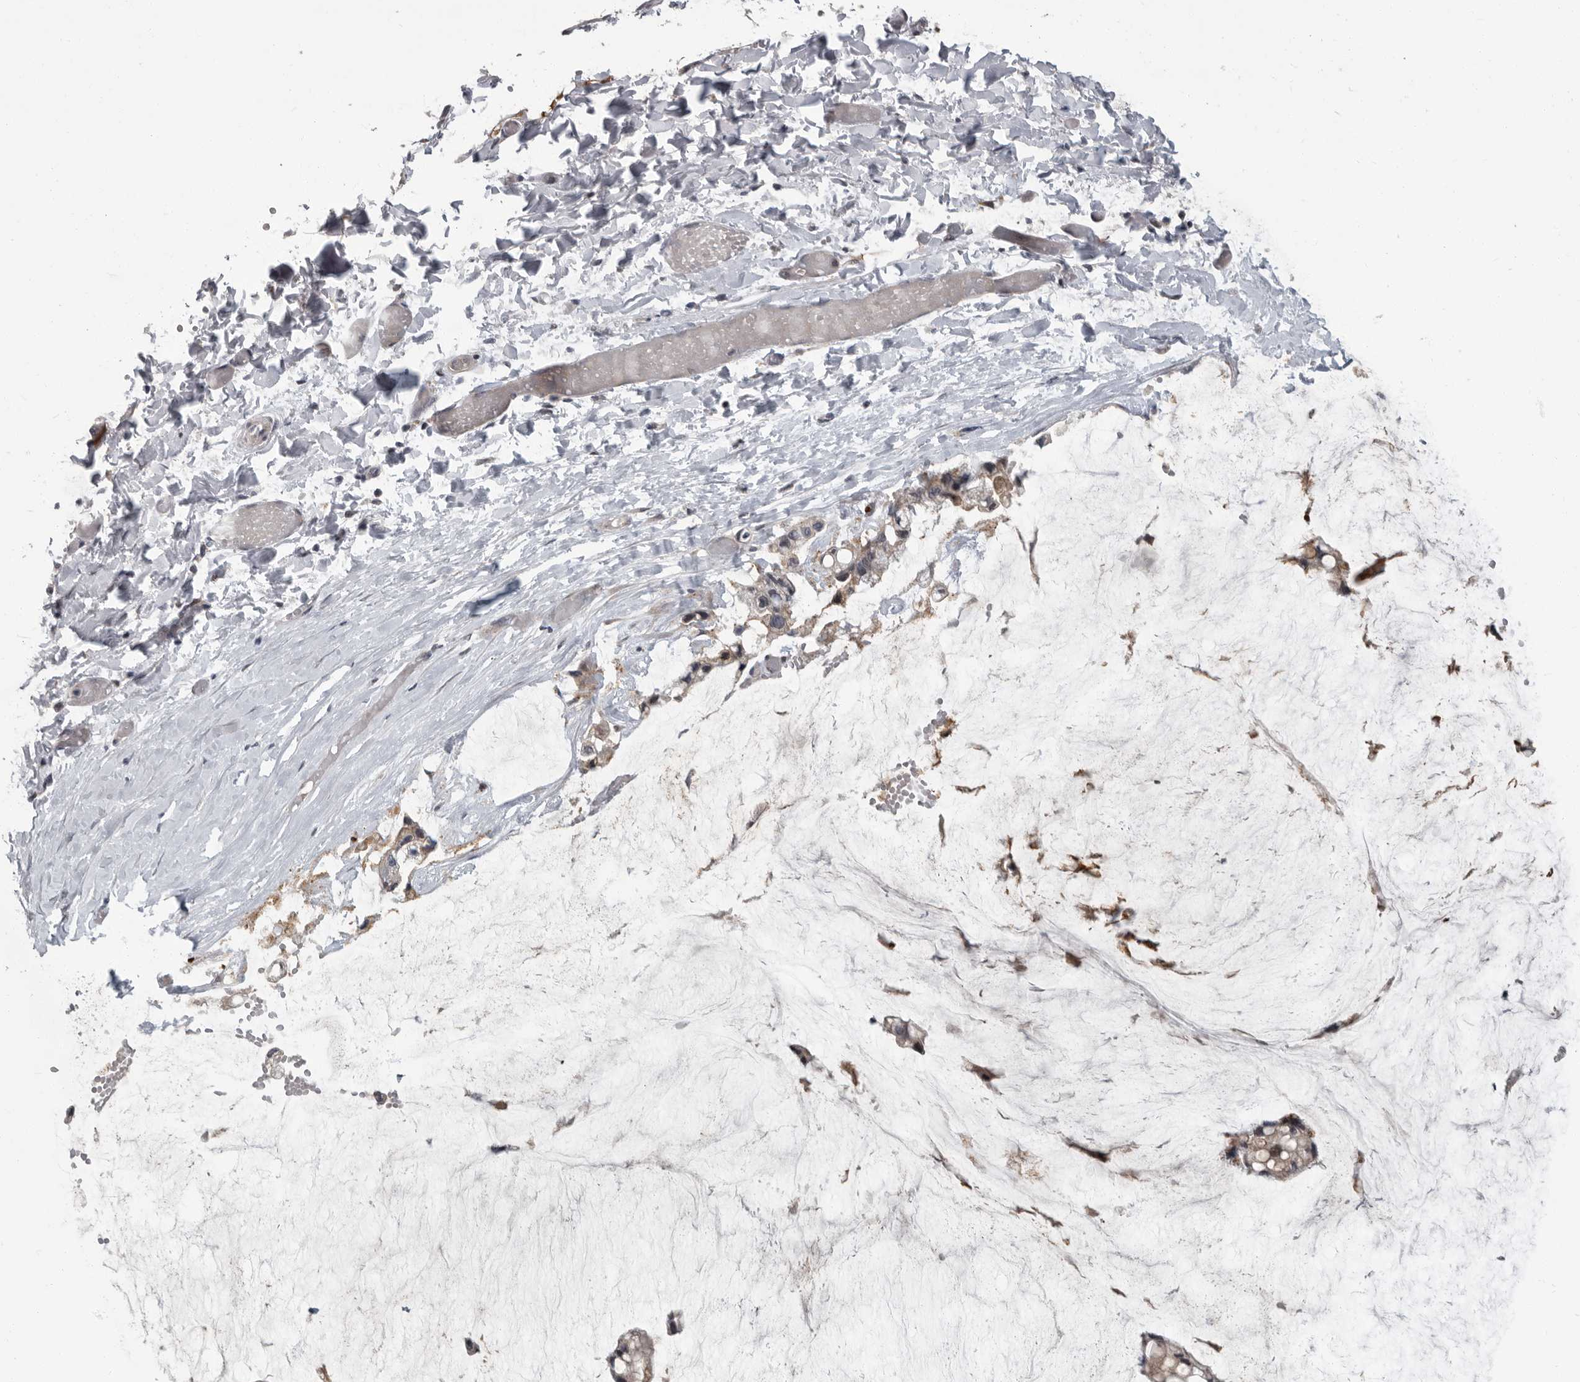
{"staining": {"intensity": "negative", "quantity": "none", "location": "none"}, "tissue": "ovarian cancer", "cell_type": "Tumor cells", "image_type": "cancer", "snomed": [{"axis": "morphology", "description": "Cystadenocarcinoma, mucinous, NOS"}, {"axis": "topography", "description": "Ovary"}], "caption": "Photomicrograph shows no significant protein expression in tumor cells of ovarian cancer (mucinous cystadenocarcinoma).", "gene": "PDE7A", "patient": {"sex": "female", "age": 39}}